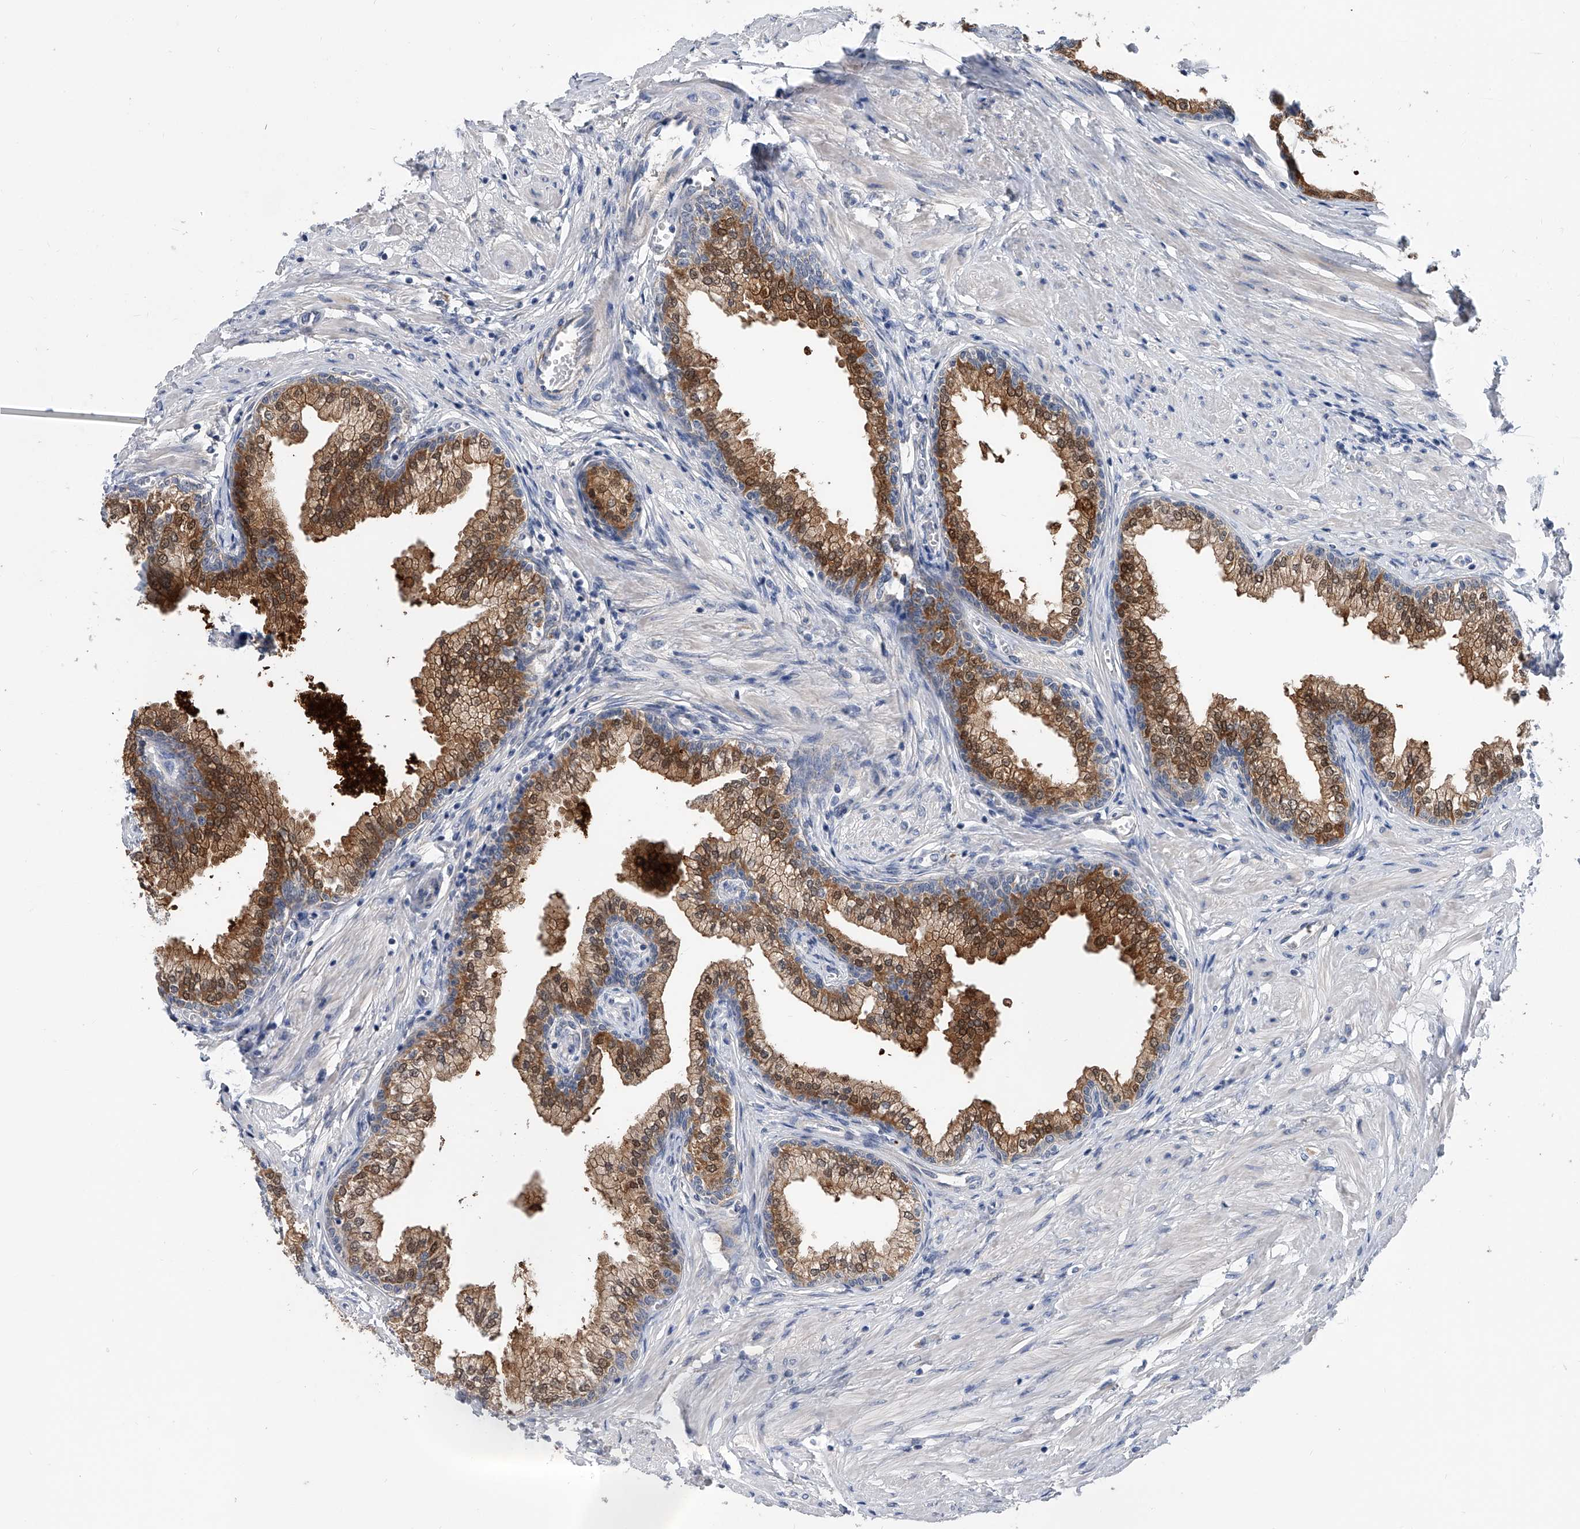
{"staining": {"intensity": "moderate", "quantity": ">75%", "location": "cytoplasmic/membranous,nuclear"}, "tissue": "prostate", "cell_type": "Glandular cells", "image_type": "normal", "snomed": [{"axis": "morphology", "description": "Normal tissue, NOS"}, {"axis": "morphology", "description": "Urothelial carcinoma, Low grade"}, {"axis": "topography", "description": "Urinary bladder"}, {"axis": "topography", "description": "Prostate"}], "caption": "DAB (3,3'-diaminobenzidine) immunohistochemical staining of benign prostate exhibits moderate cytoplasmic/membranous,nuclear protein expression in approximately >75% of glandular cells. The staining was performed using DAB (3,3'-diaminobenzidine), with brown indicating positive protein expression. Nuclei are stained blue with hematoxylin.", "gene": "PGM3", "patient": {"sex": "male", "age": 60}}